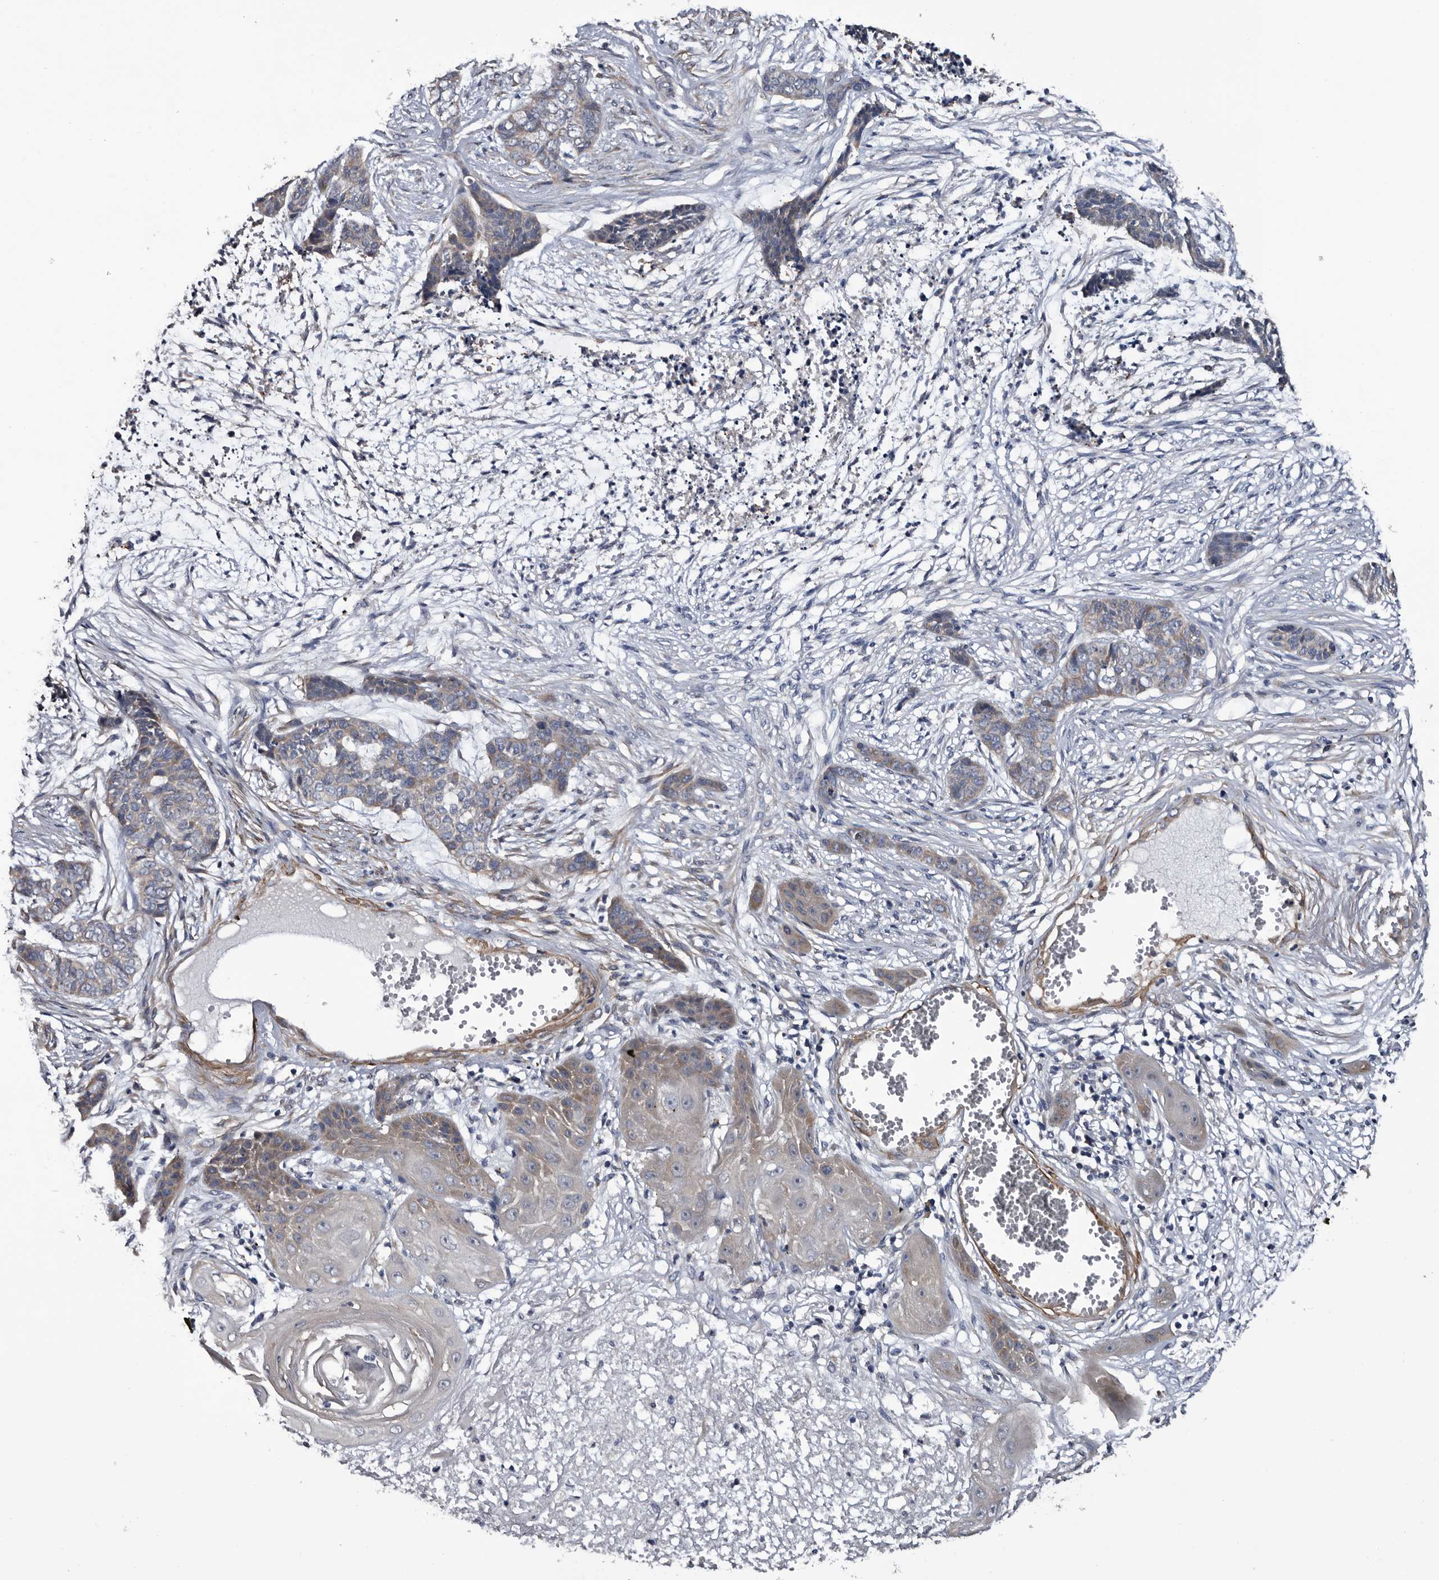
{"staining": {"intensity": "negative", "quantity": "none", "location": "none"}, "tissue": "skin cancer", "cell_type": "Tumor cells", "image_type": "cancer", "snomed": [{"axis": "morphology", "description": "Basal cell carcinoma"}, {"axis": "topography", "description": "Skin"}], "caption": "The IHC image has no significant expression in tumor cells of basal cell carcinoma (skin) tissue. (Stains: DAB (3,3'-diaminobenzidine) immunohistochemistry with hematoxylin counter stain, Microscopy: brightfield microscopy at high magnification).", "gene": "IARS1", "patient": {"sex": "female", "age": 64}}